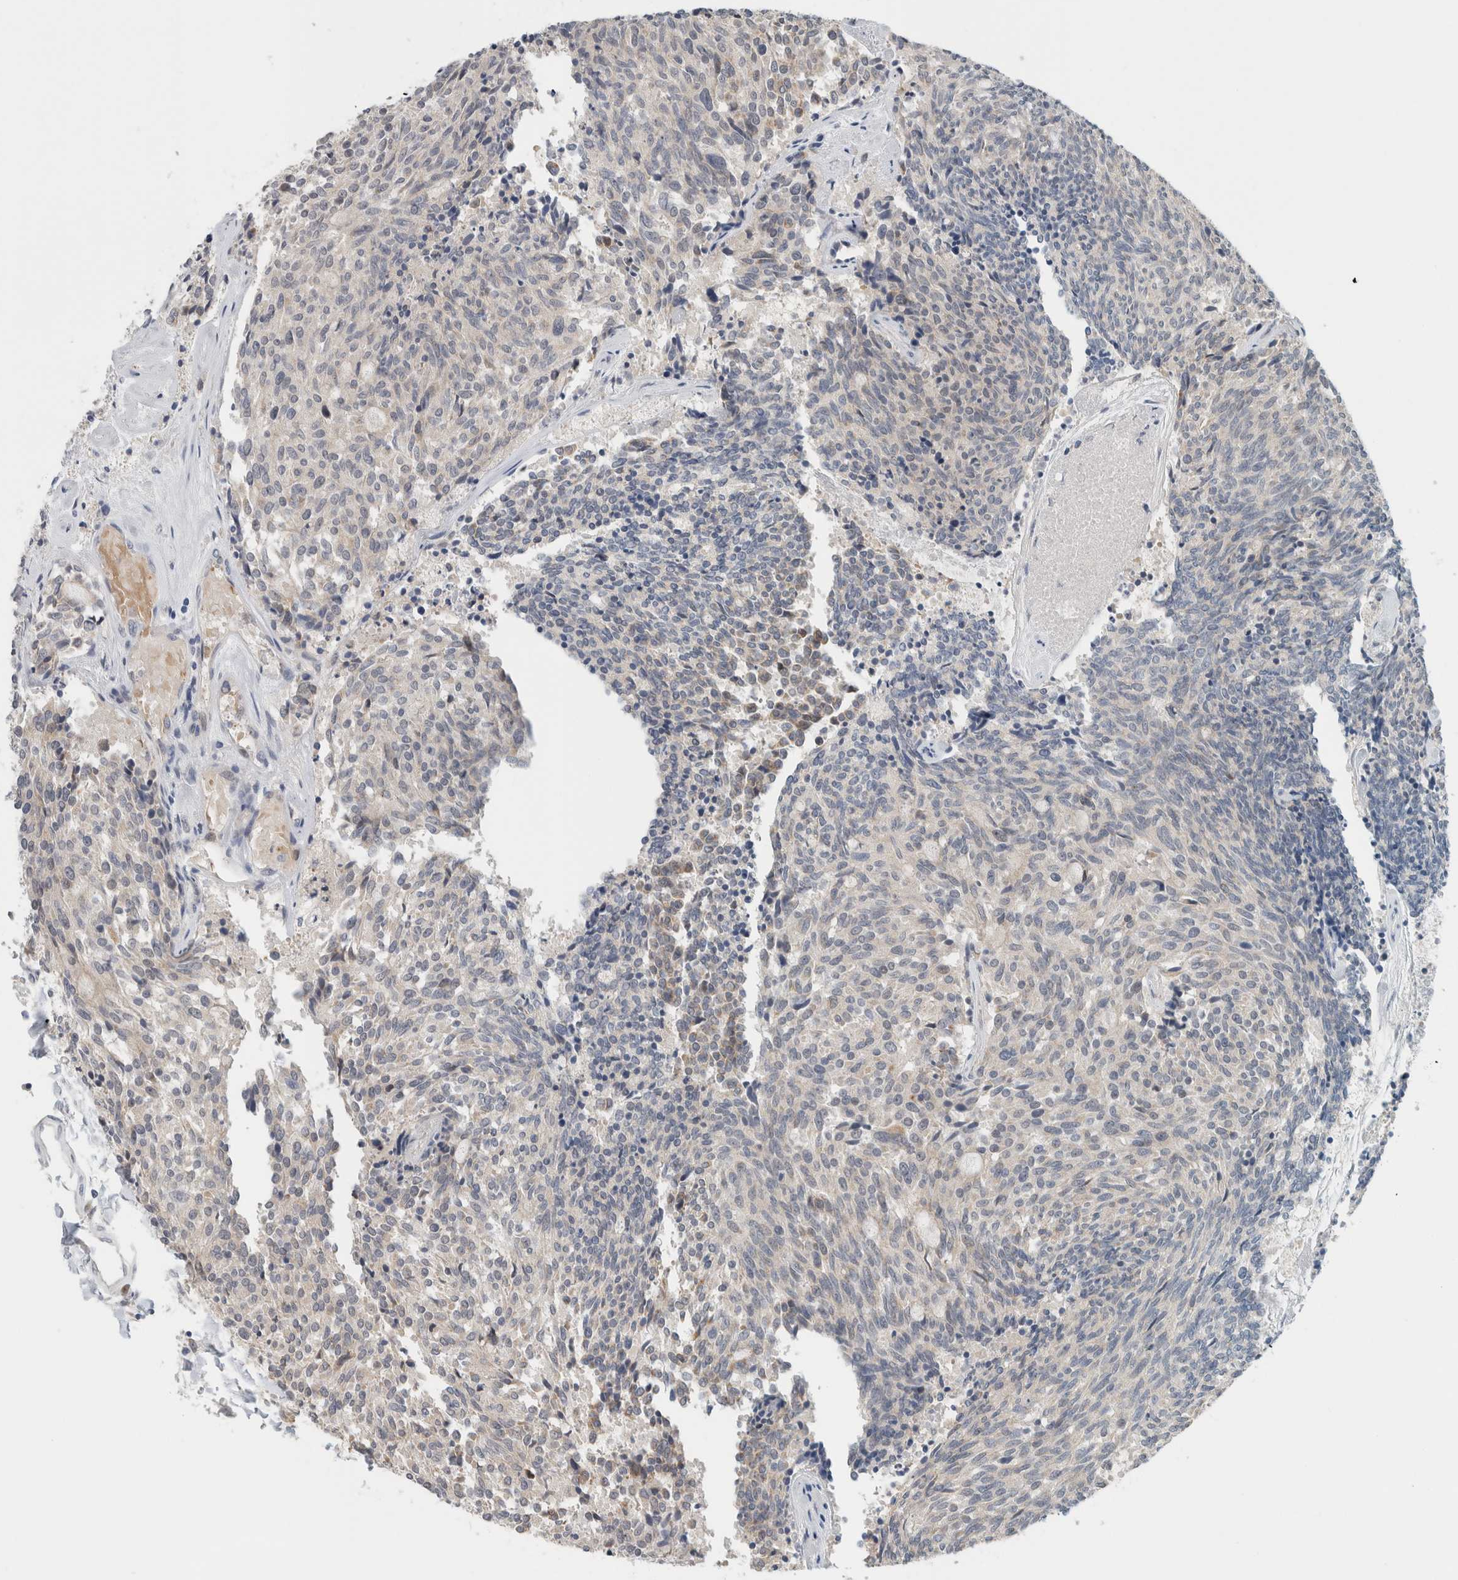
{"staining": {"intensity": "weak", "quantity": "25%-75%", "location": "cytoplasmic/membranous"}, "tissue": "carcinoid", "cell_type": "Tumor cells", "image_type": "cancer", "snomed": [{"axis": "morphology", "description": "Carcinoid, malignant, NOS"}, {"axis": "topography", "description": "Pancreas"}], "caption": "Human malignant carcinoid stained with a brown dye exhibits weak cytoplasmic/membranous positive positivity in about 25%-75% of tumor cells.", "gene": "CRAT", "patient": {"sex": "female", "age": 54}}